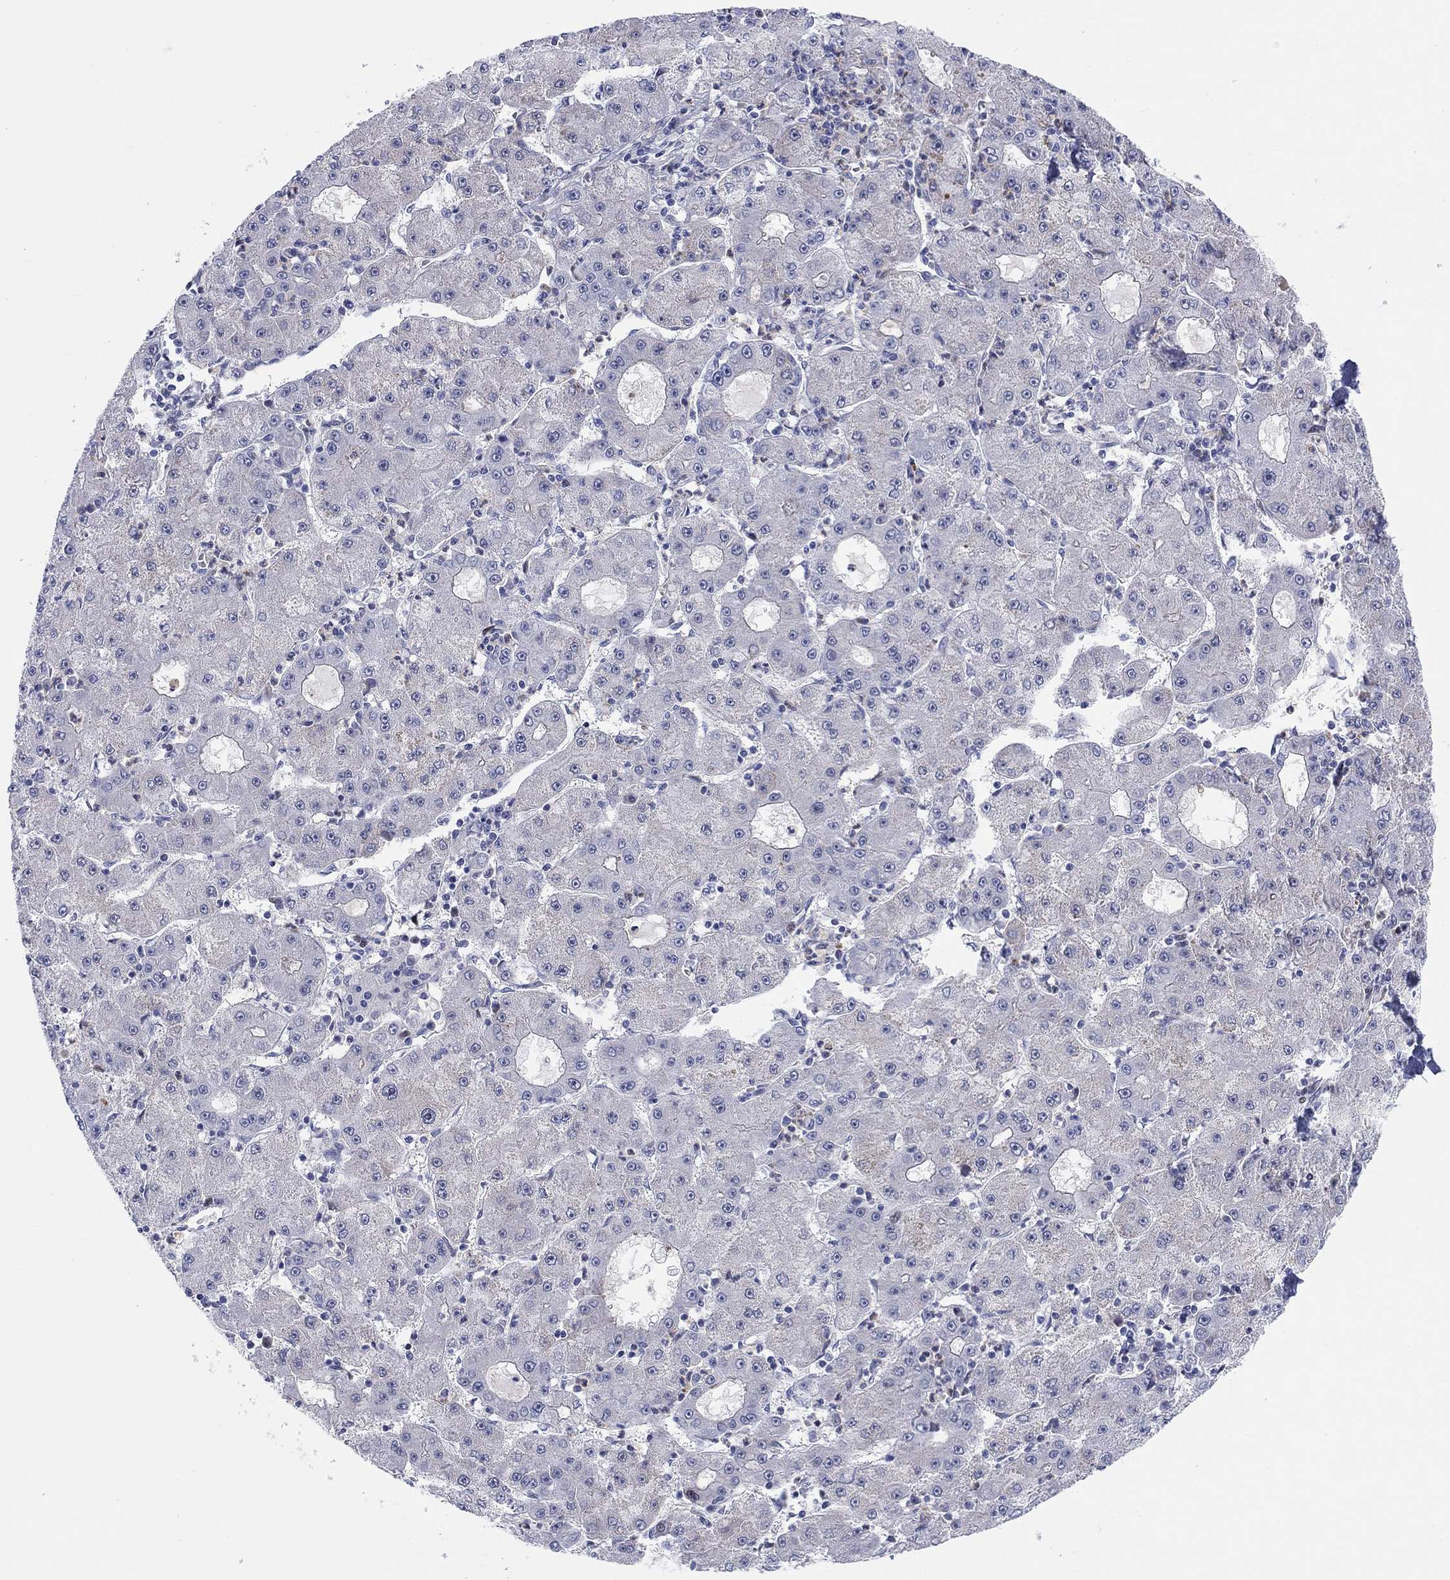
{"staining": {"intensity": "negative", "quantity": "none", "location": "none"}, "tissue": "liver cancer", "cell_type": "Tumor cells", "image_type": "cancer", "snomed": [{"axis": "morphology", "description": "Carcinoma, Hepatocellular, NOS"}, {"axis": "topography", "description": "Liver"}], "caption": "Liver cancer was stained to show a protein in brown. There is no significant staining in tumor cells.", "gene": "ARHGAP36", "patient": {"sex": "male", "age": 73}}